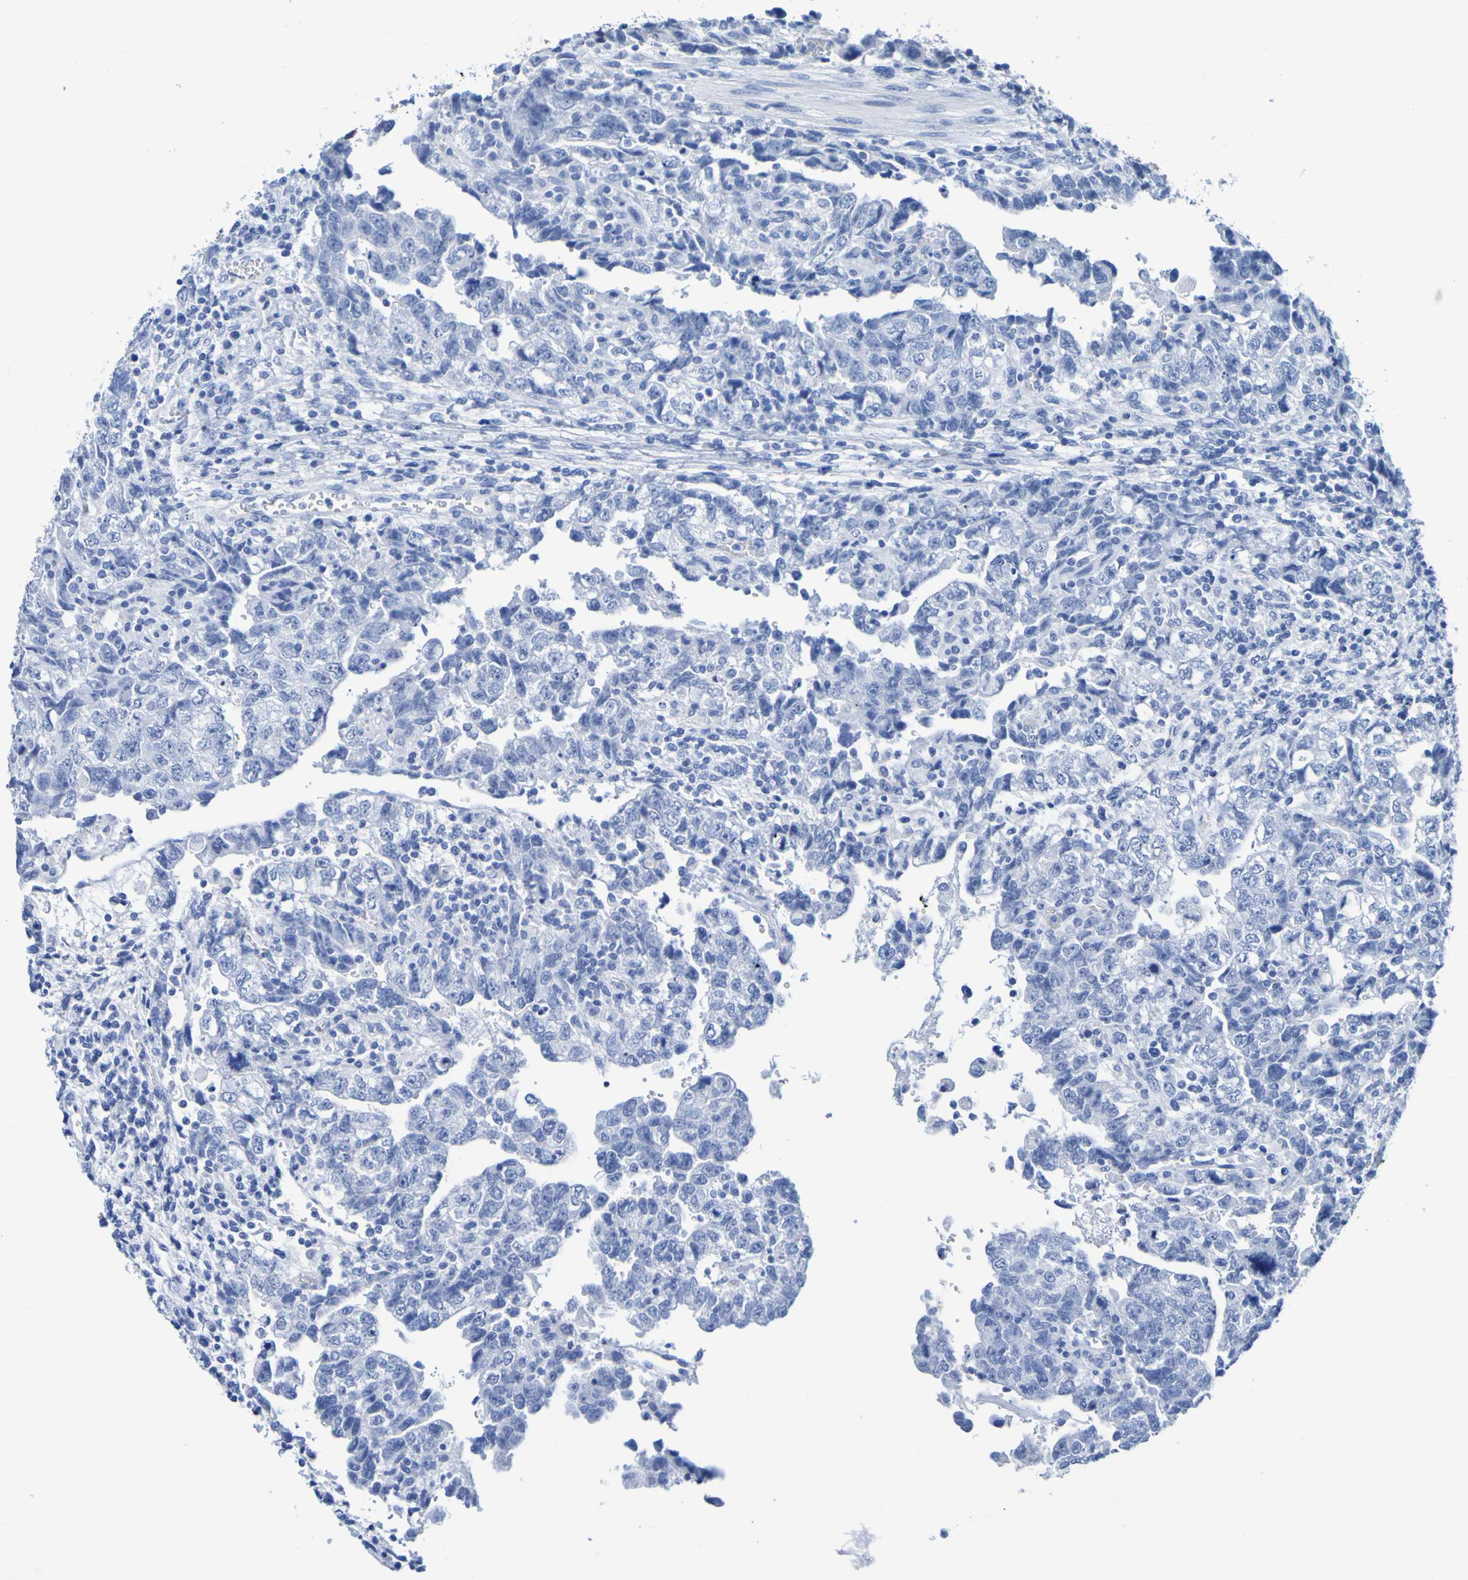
{"staining": {"intensity": "negative", "quantity": "none", "location": "none"}, "tissue": "testis cancer", "cell_type": "Tumor cells", "image_type": "cancer", "snomed": [{"axis": "morphology", "description": "Carcinoma, Embryonal, NOS"}, {"axis": "topography", "description": "Testis"}], "caption": "DAB (3,3'-diaminobenzidine) immunohistochemical staining of human testis cancer (embryonal carcinoma) exhibits no significant positivity in tumor cells.", "gene": "DPEP1", "patient": {"sex": "male", "age": 36}}